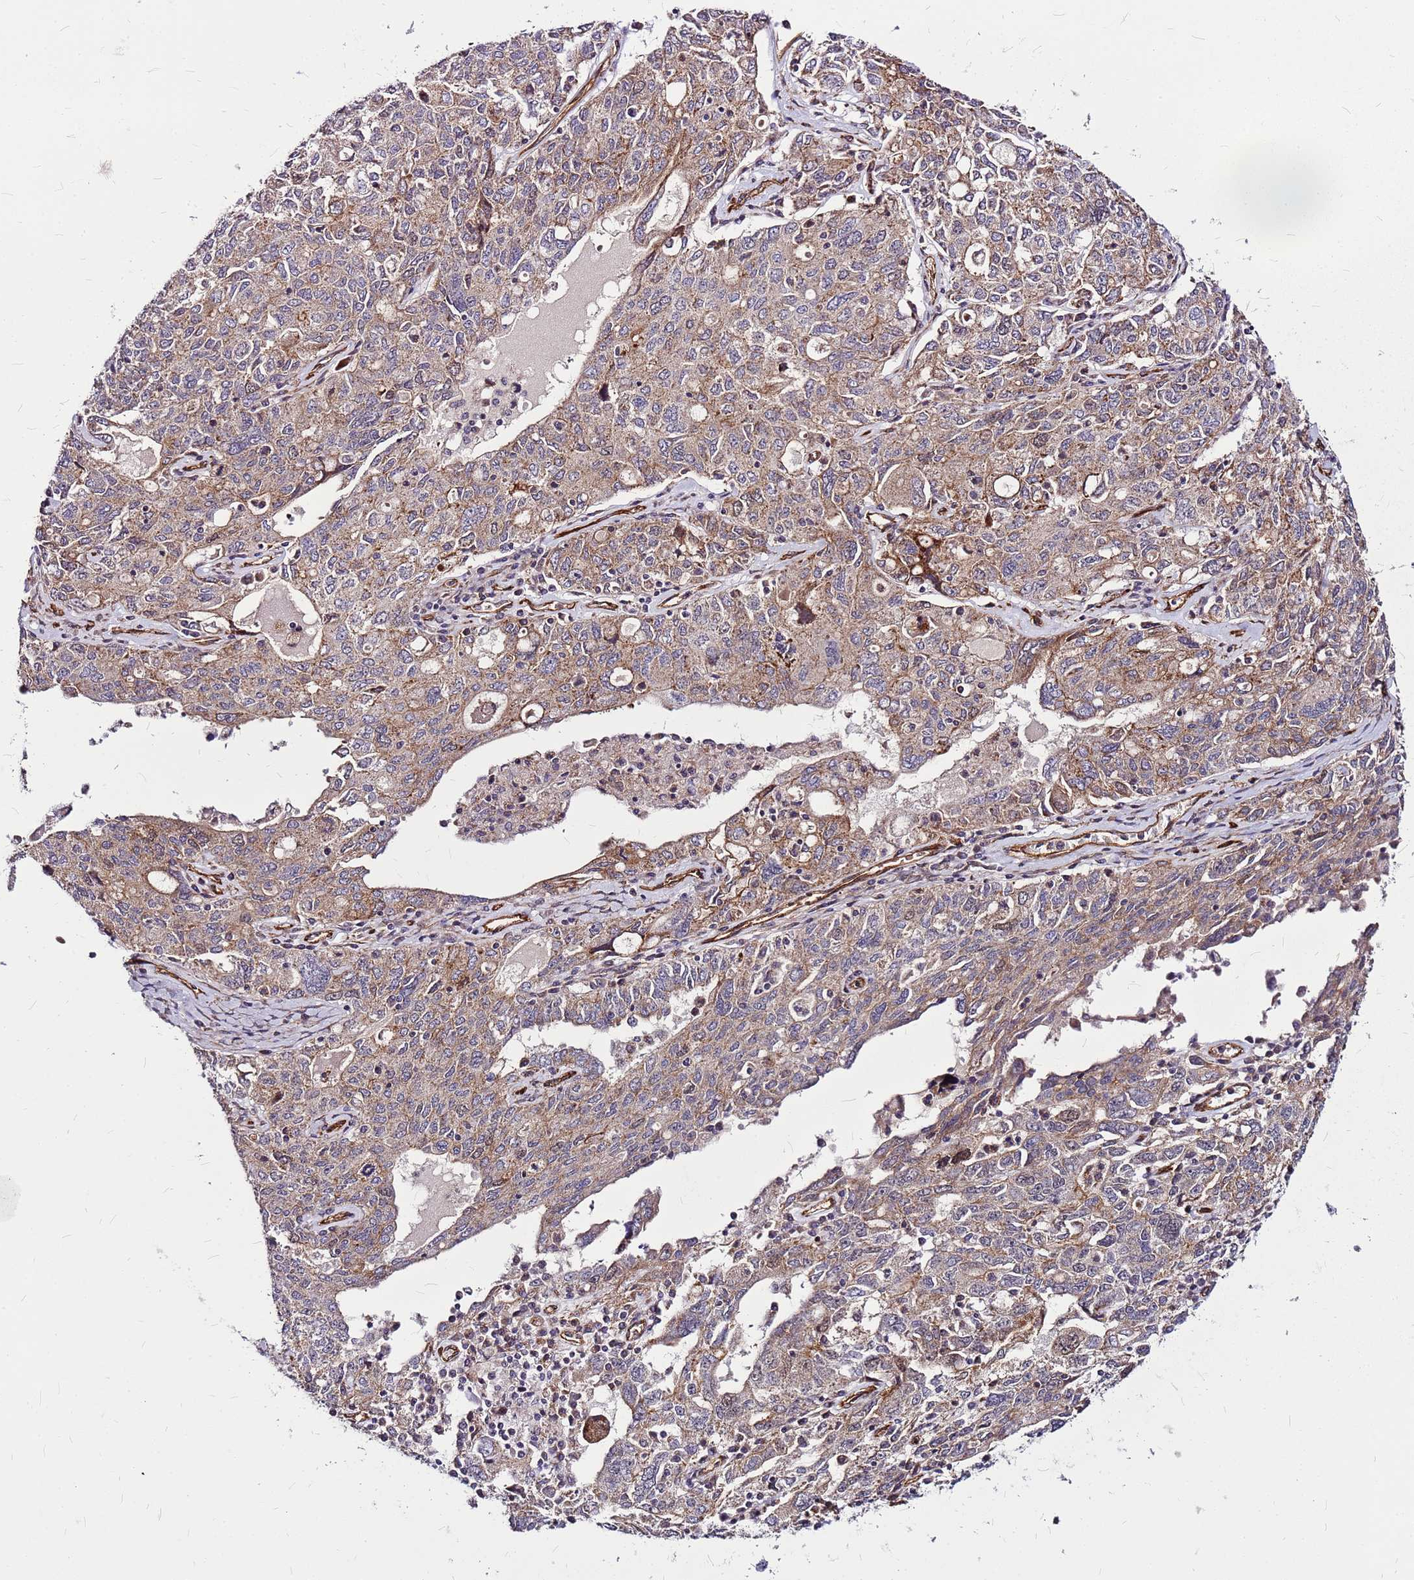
{"staining": {"intensity": "moderate", "quantity": "25%-75%", "location": "cytoplasmic/membranous"}, "tissue": "ovarian cancer", "cell_type": "Tumor cells", "image_type": "cancer", "snomed": [{"axis": "morphology", "description": "Carcinoma, endometroid"}, {"axis": "topography", "description": "Ovary"}], "caption": "IHC image of neoplastic tissue: ovarian endometroid carcinoma stained using IHC reveals medium levels of moderate protein expression localized specifically in the cytoplasmic/membranous of tumor cells, appearing as a cytoplasmic/membranous brown color.", "gene": "TOPAZ1", "patient": {"sex": "female", "age": 62}}